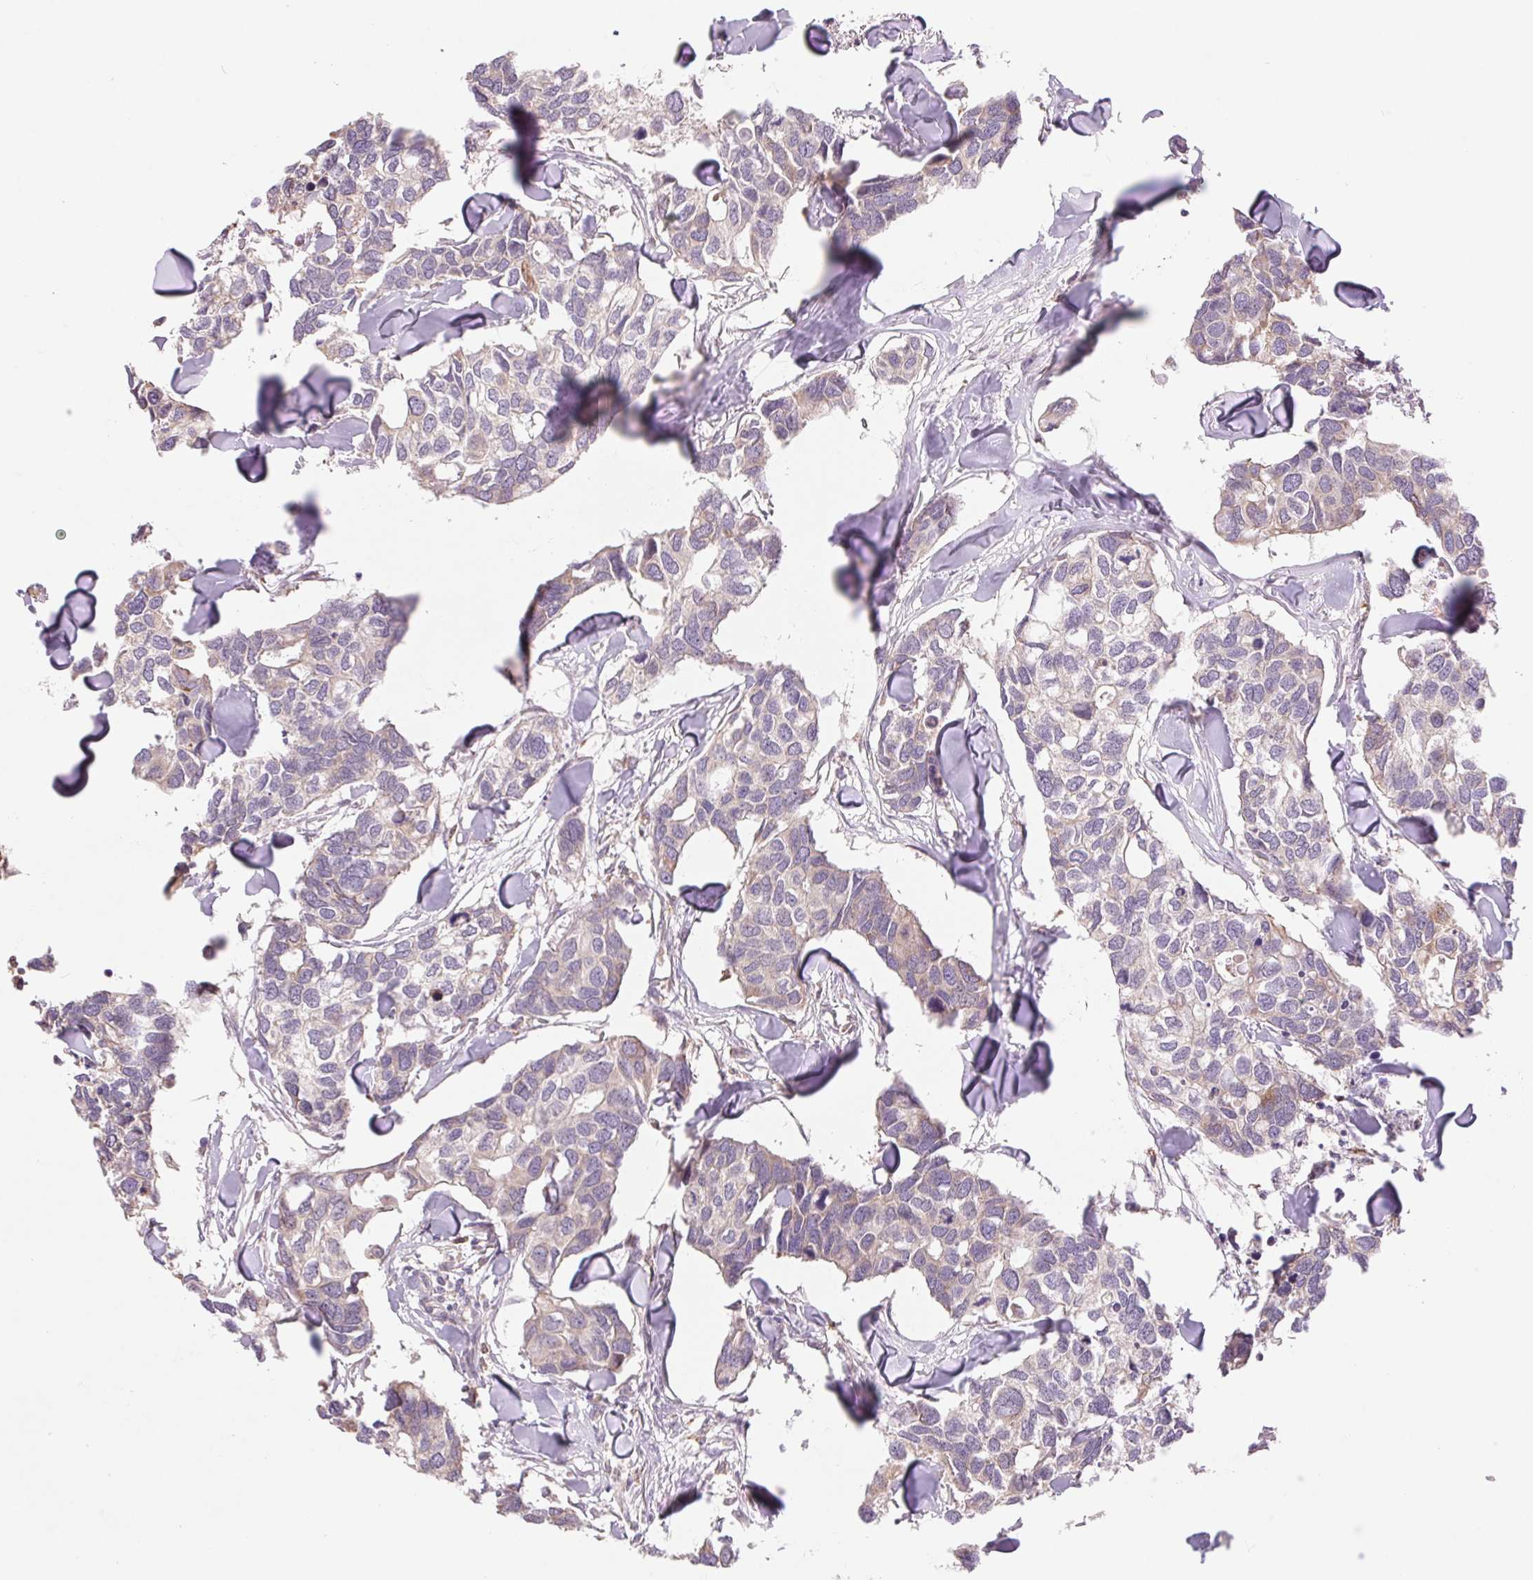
{"staining": {"intensity": "negative", "quantity": "none", "location": "none"}, "tissue": "breast cancer", "cell_type": "Tumor cells", "image_type": "cancer", "snomed": [{"axis": "morphology", "description": "Duct carcinoma"}, {"axis": "topography", "description": "Breast"}], "caption": "This is an IHC image of human invasive ductal carcinoma (breast). There is no expression in tumor cells.", "gene": "KLHL20", "patient": {"sex": "female", "age": 83}}